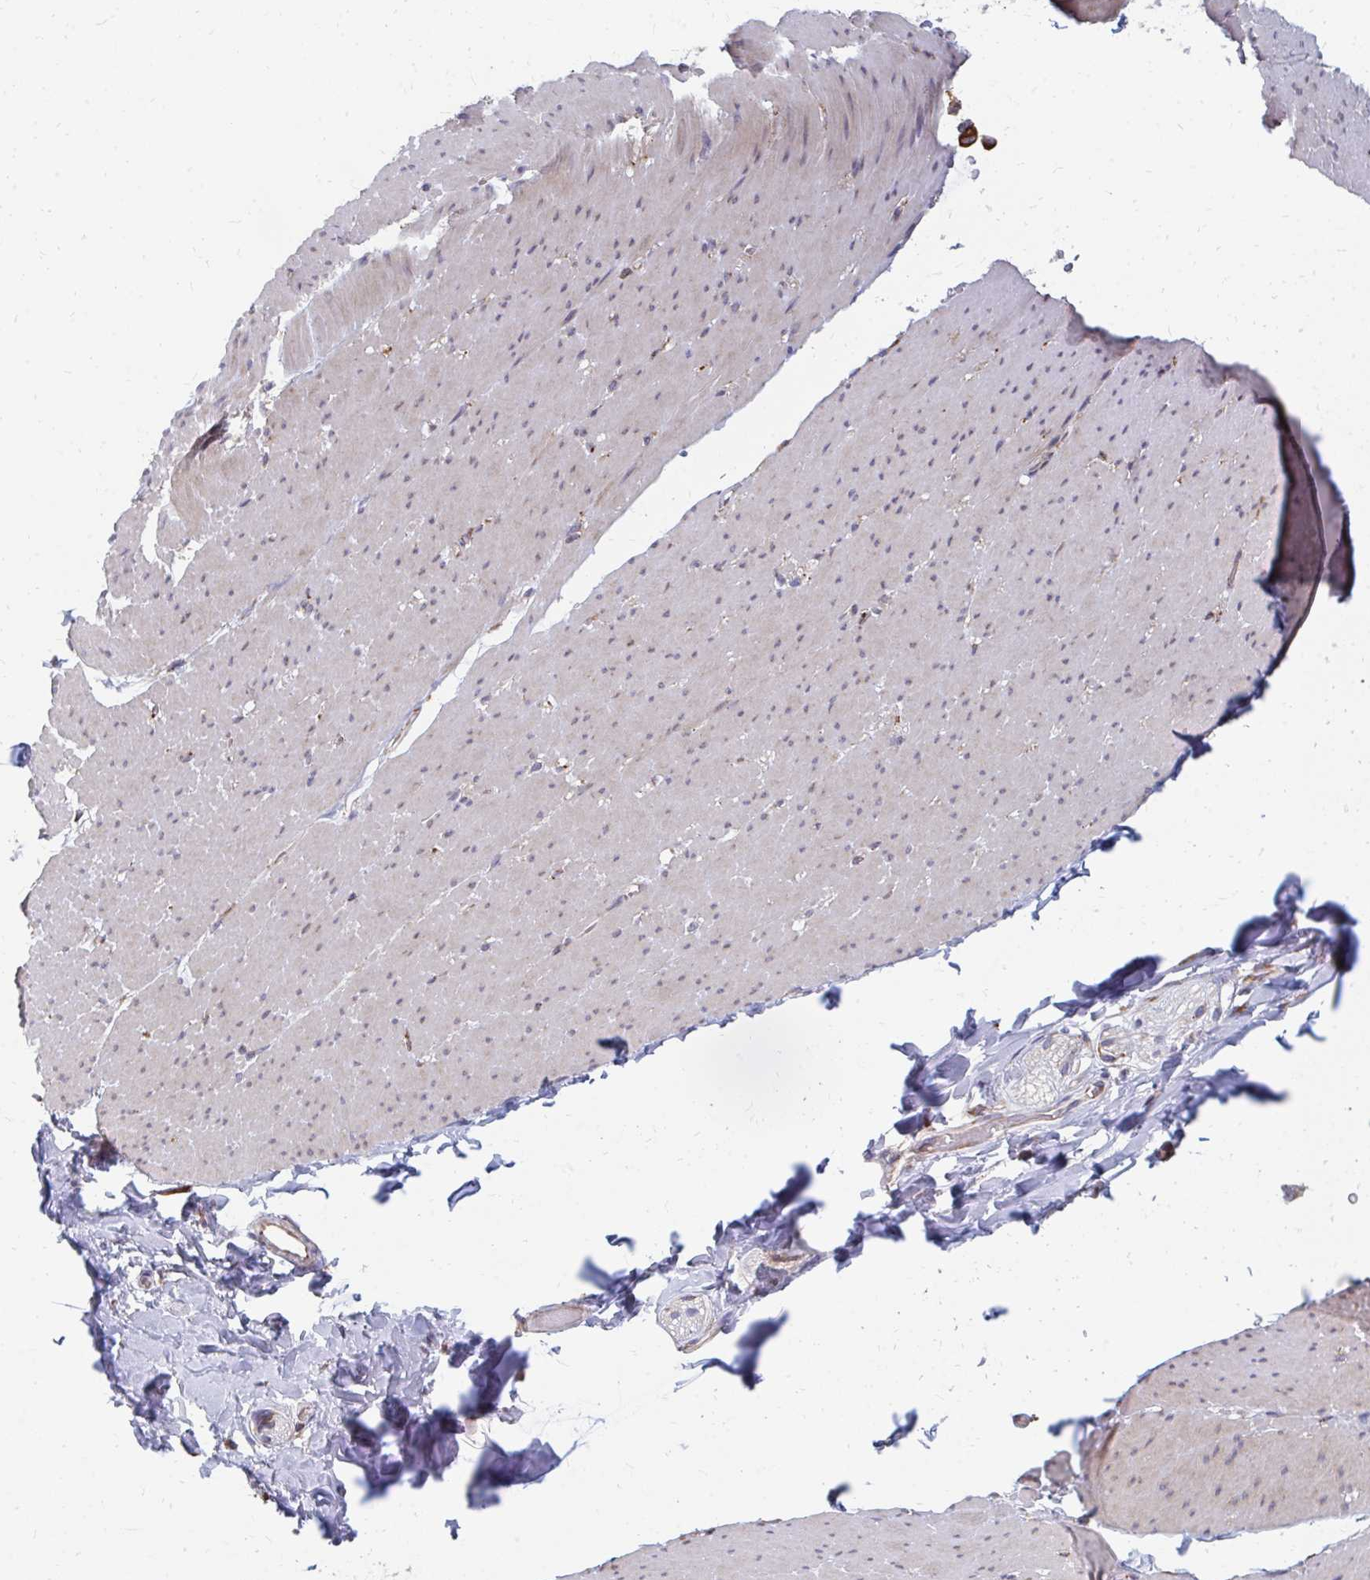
{"staining": {"intensity": "weak", "quantity": "25%-75%", "location": "cytoplasmic/membranous"}, "tissue": "smooth muscle", "cell_type": "Smooth muscle cells", "image_type": "normal", "snomed": [{"axis": "morphology", "description": "Normal tissue, NOS"}, {"axis": "topography", "description": "Smooth muscle"}, {"axis": "topography", "description": "Rectum"}], "caption": "The micrograph exhibits a brown stain indicating the presence of a protein in the cytoplasmic/membranous of smooth muscle cells in smooth muscle.", "gene": "PPP1R13L", "patient": {"sex": "male", "age": 53}}